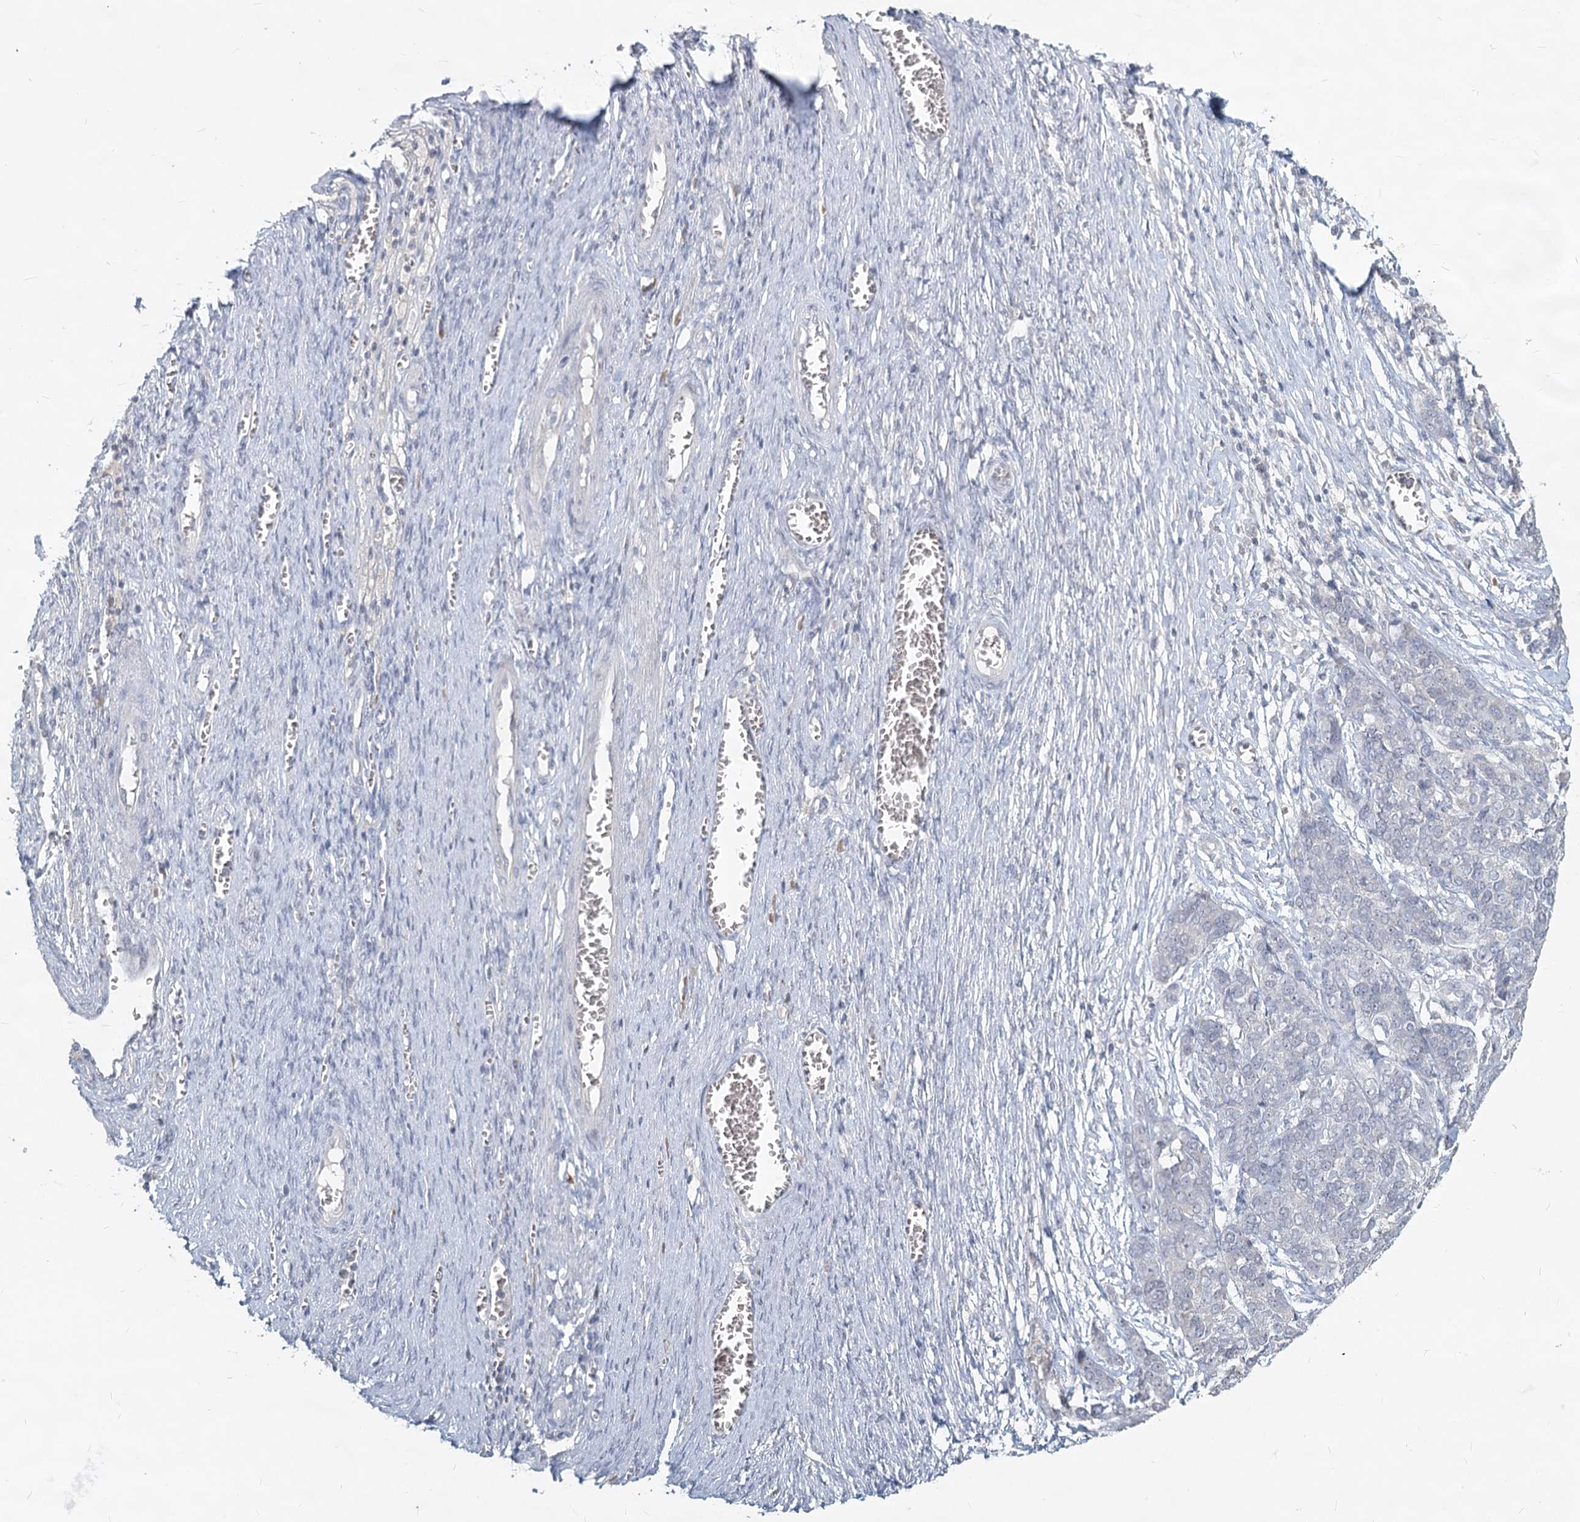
{"staining": {"intensity": "negative", "quantity": "none", "location": "none"}, "tissue": "ovarian cancer", "cell_type": "Tumor cells", "image_type": "cancer", "snomed": [{"axis": "morphology", "description": "Cystadenocarcinoma, serous, NOS"}, {"axis": "topography", "description": "Ovary"}], "caption": "Tumor cells show no significant protein staining in ovarian serous cystadenocarcinoma.", "gene": "SLC9A3", "patient": {"sex": "female", "age": 44}}